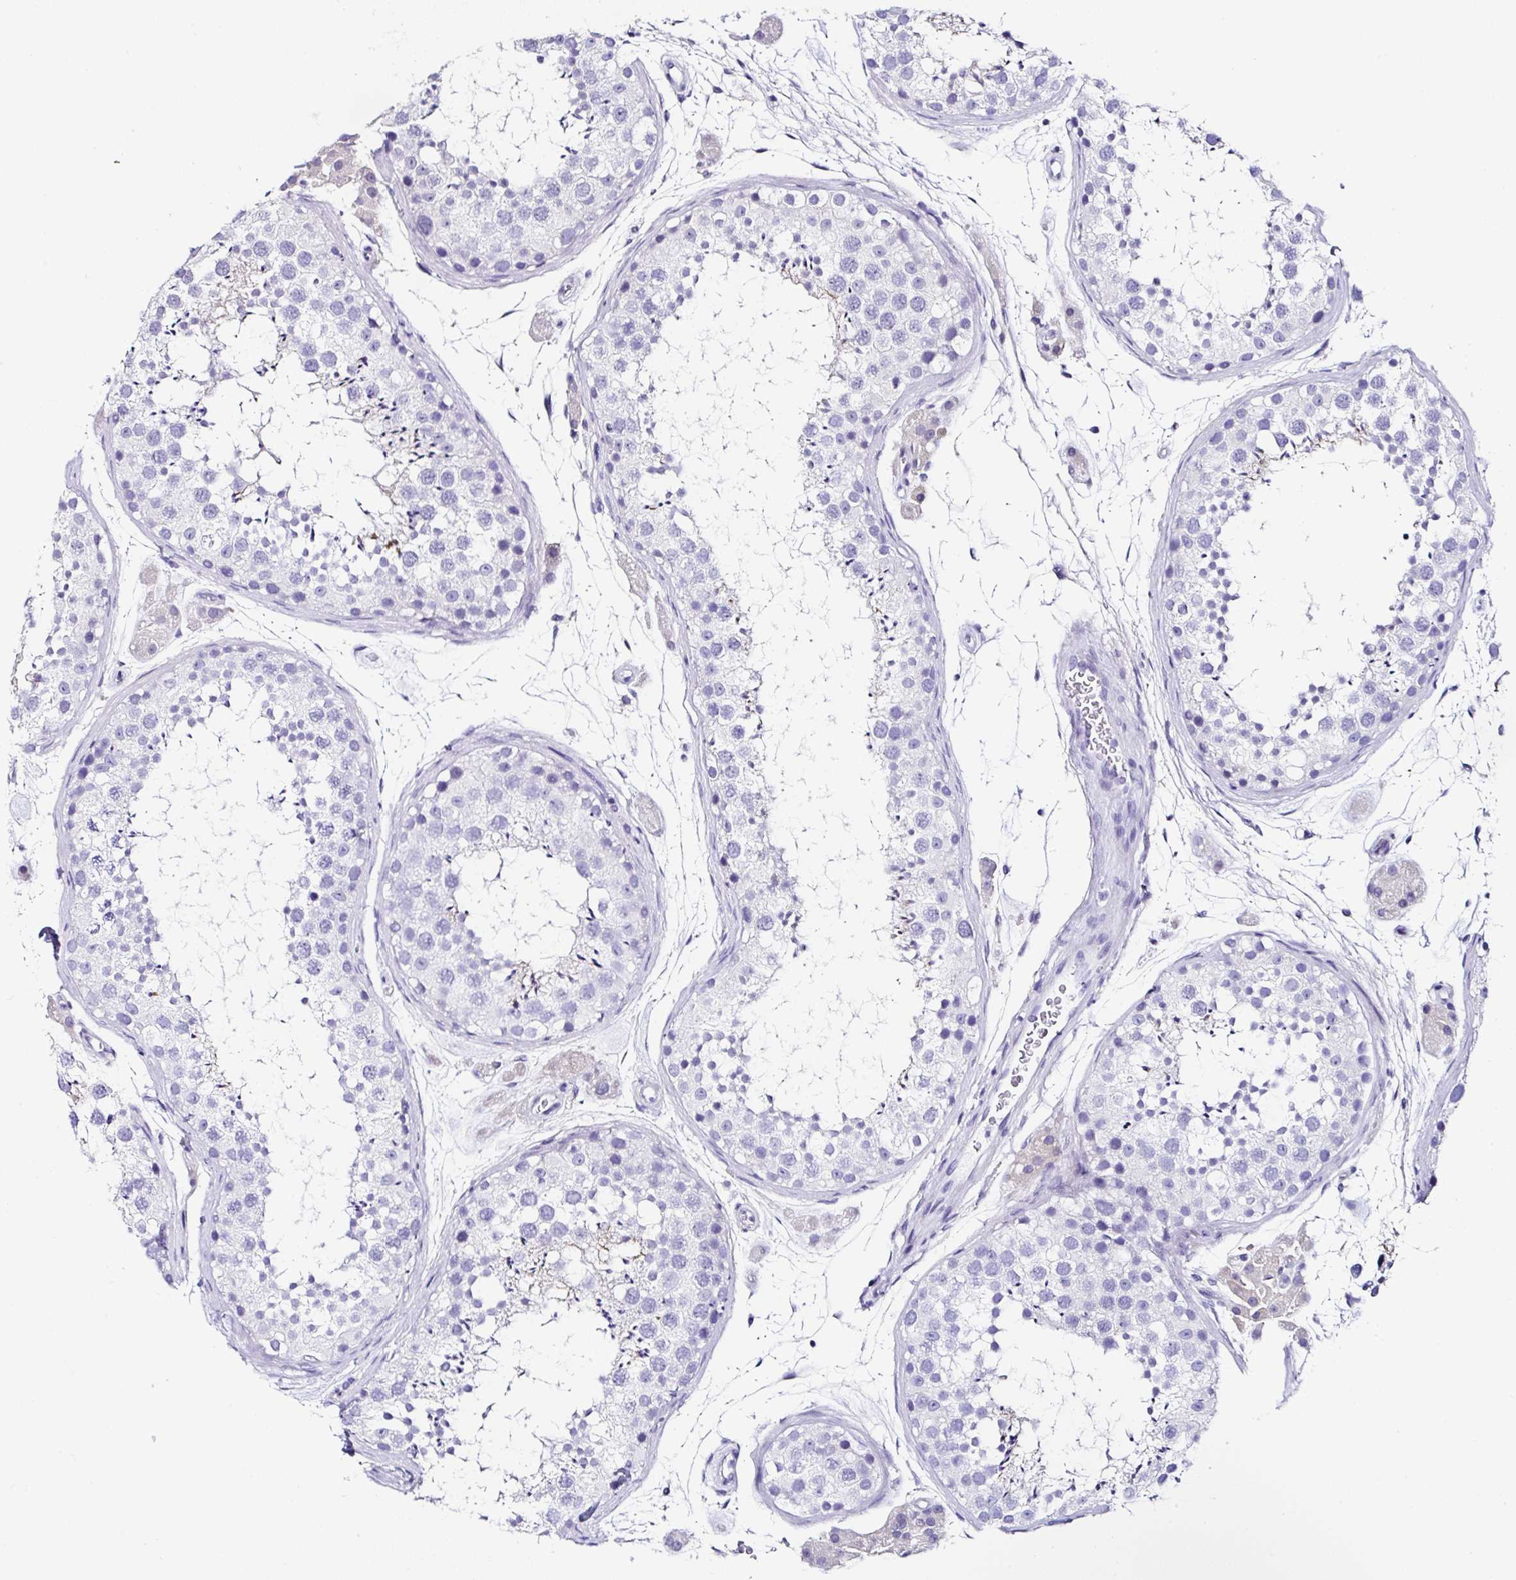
{"staining": {"intensity": "negative", "quantity": "none", "location": "none"}, "tissue": "testis", "cell_type": "Cells in seminiferous ducts", "image_type": "normal", "snomed": [{"axis": "morphology", "description": "Normal tissue, NOS"}, {"axis": "topography", "description": "Testis"}], "caption": "DAB (3,3'-diaminobenzidine) immunohistochemical staining of benign testis reveals no significant expression in cells in seminiferous ducts.", "gene": "UGT3A1", "patient": {"sex": "male", "age": 41}}